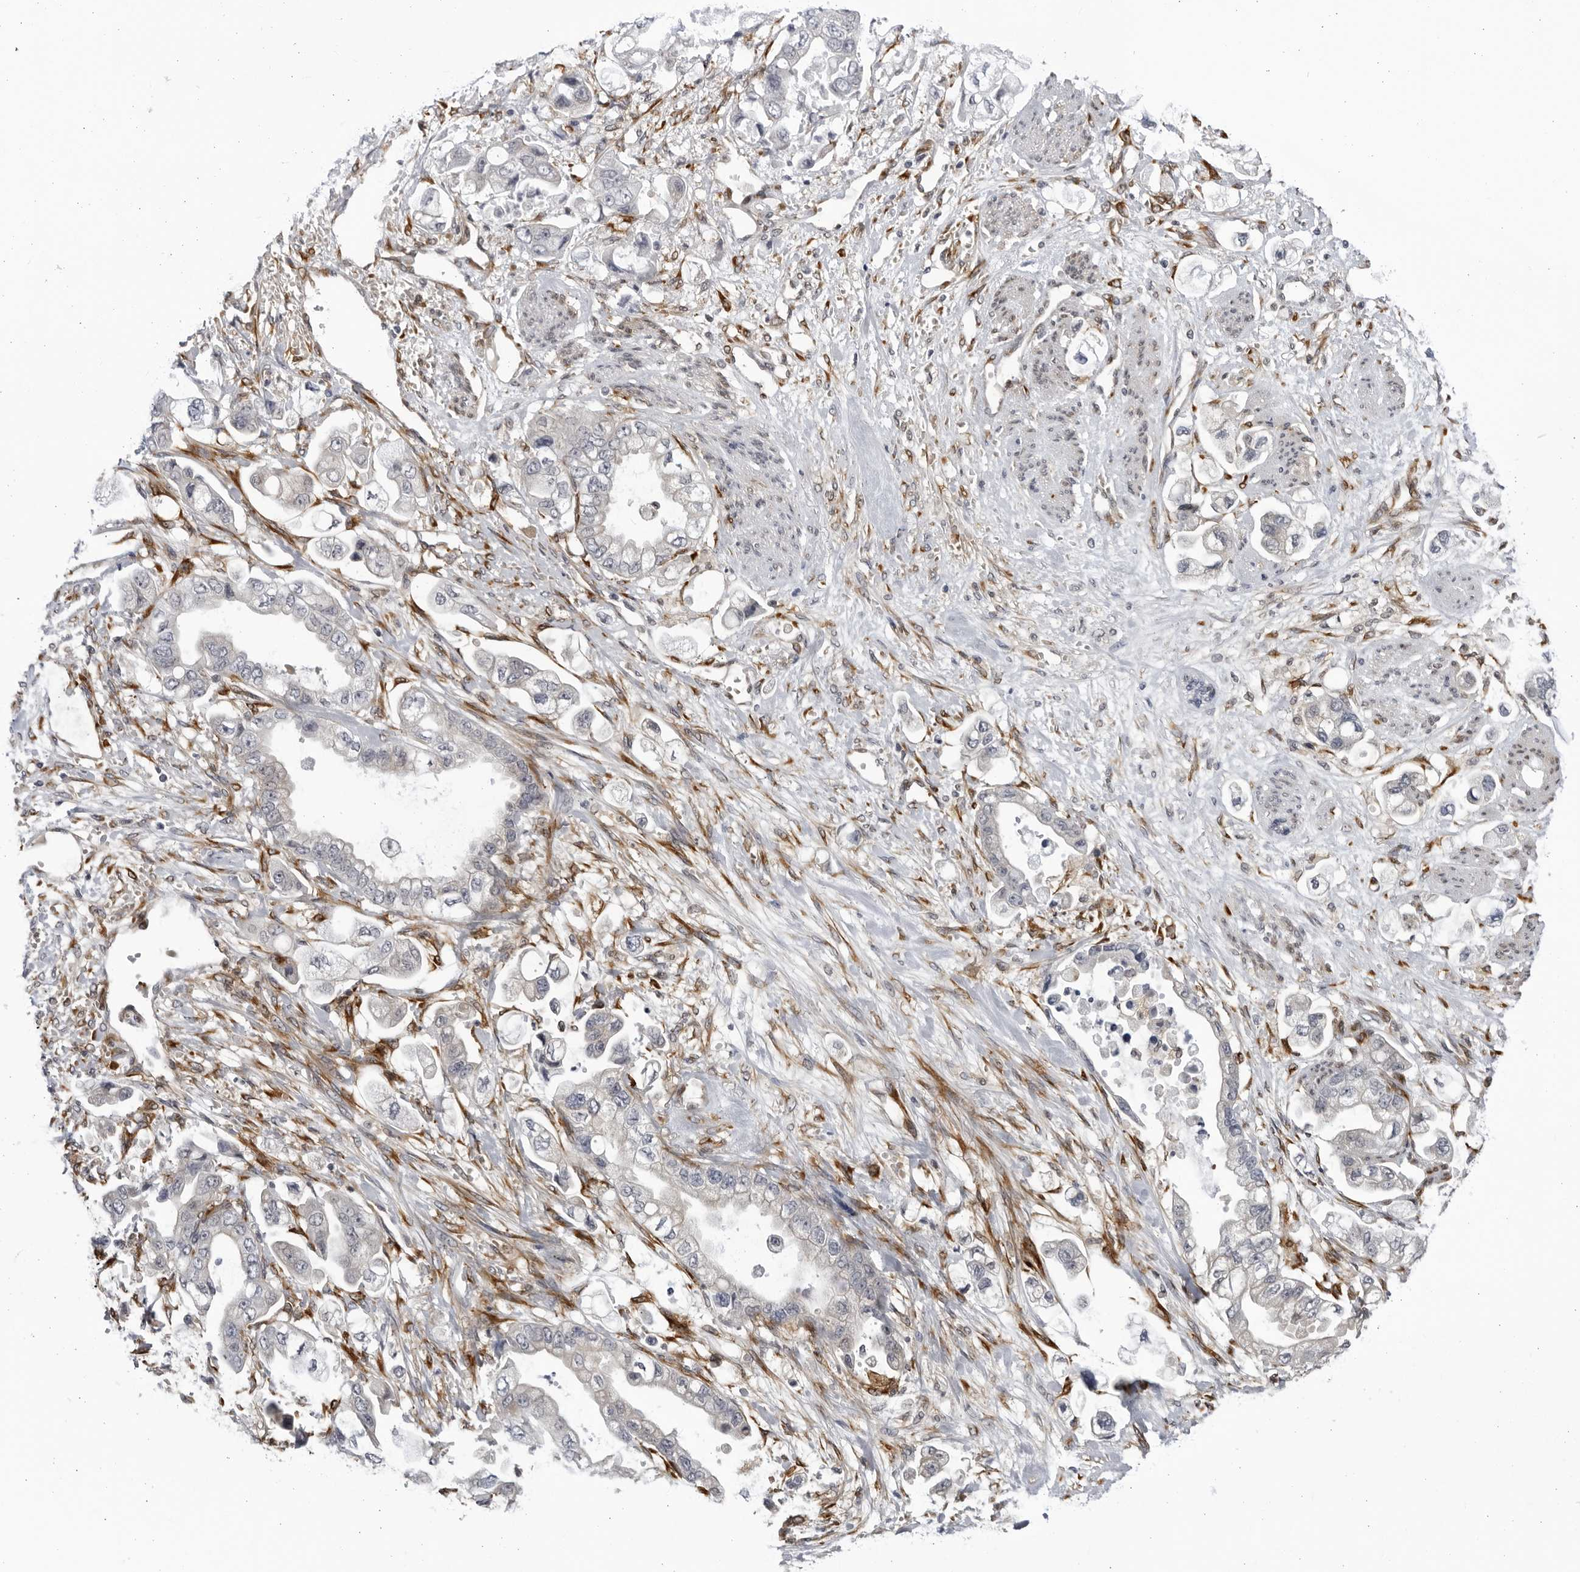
{"staining": {"intensity": "negative", "quantity": "none", "location": "none"}, "tissue": "stomach cancer", "cell_type": "Tumor cells", "image_type": "cancer", "snomed": [{"axis": "morphology", "description": "Adenocarcinoma, NOS"}, {"axis": "topography", "description": "Stomach"}], "caption": "Stomach adenocarcinoma was stained to show a protein in brown. There is no significant expression in tumor cells.", "gene": "BMP2K", "patient": {"sex": "male", "age": 62}}